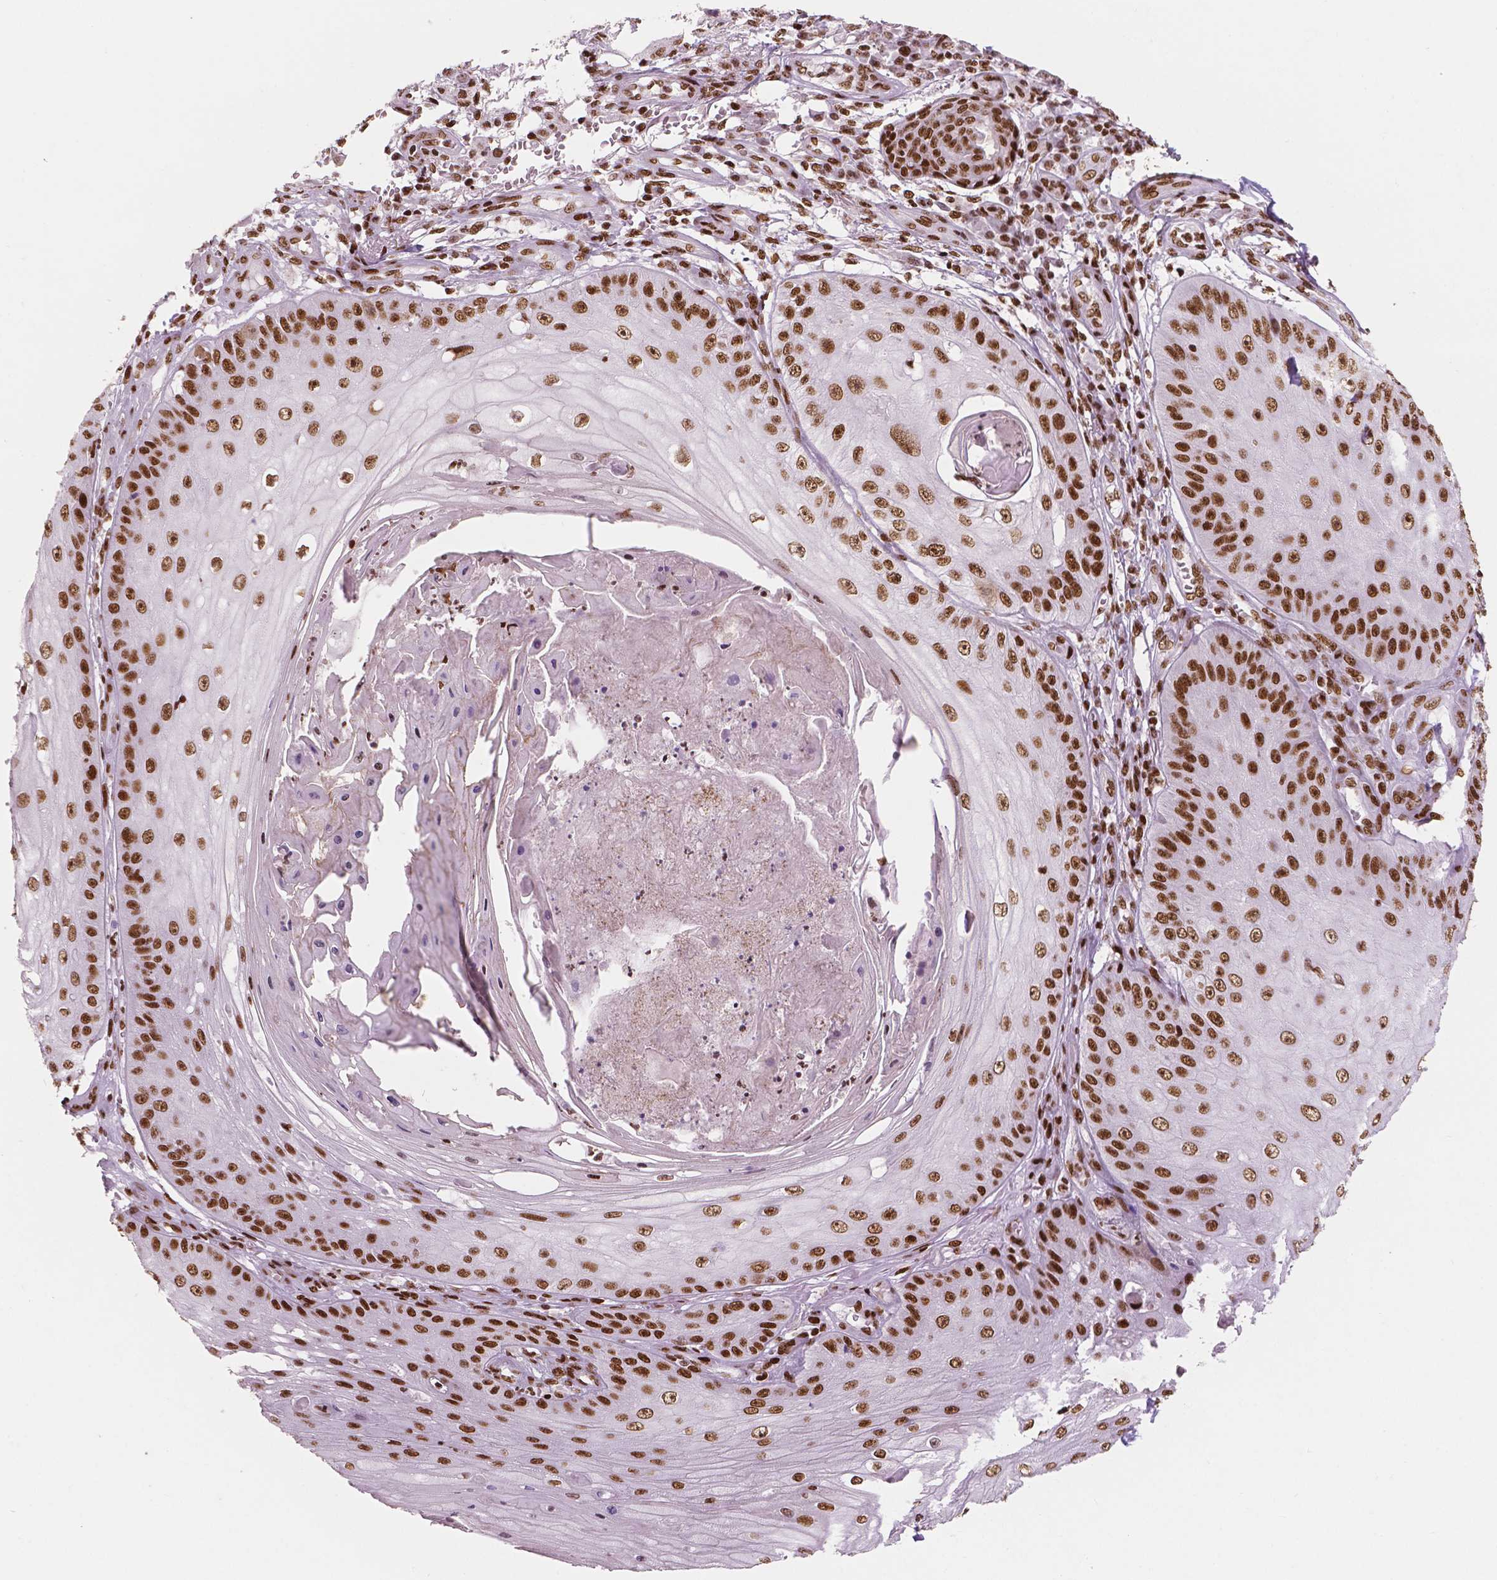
{"staining": {"intensity": "strong", "quantity": ">75%", "location": "nuclear"}, "tissue": "skin cancer", "cell_type": "Tumor cells", "image_type": "cancer", "snomed": [{"axis": "morphology", "description": "Squamous cell carcinoma, NOS"}, {"axis": "topography", "description": "Skin"}], "caption": "A brown stain highlights strong nuclear positivity of a protein in human skin cancer tumor cells.", "gene": "BRD4", "patient": {"sex": "male", "age": 70}}